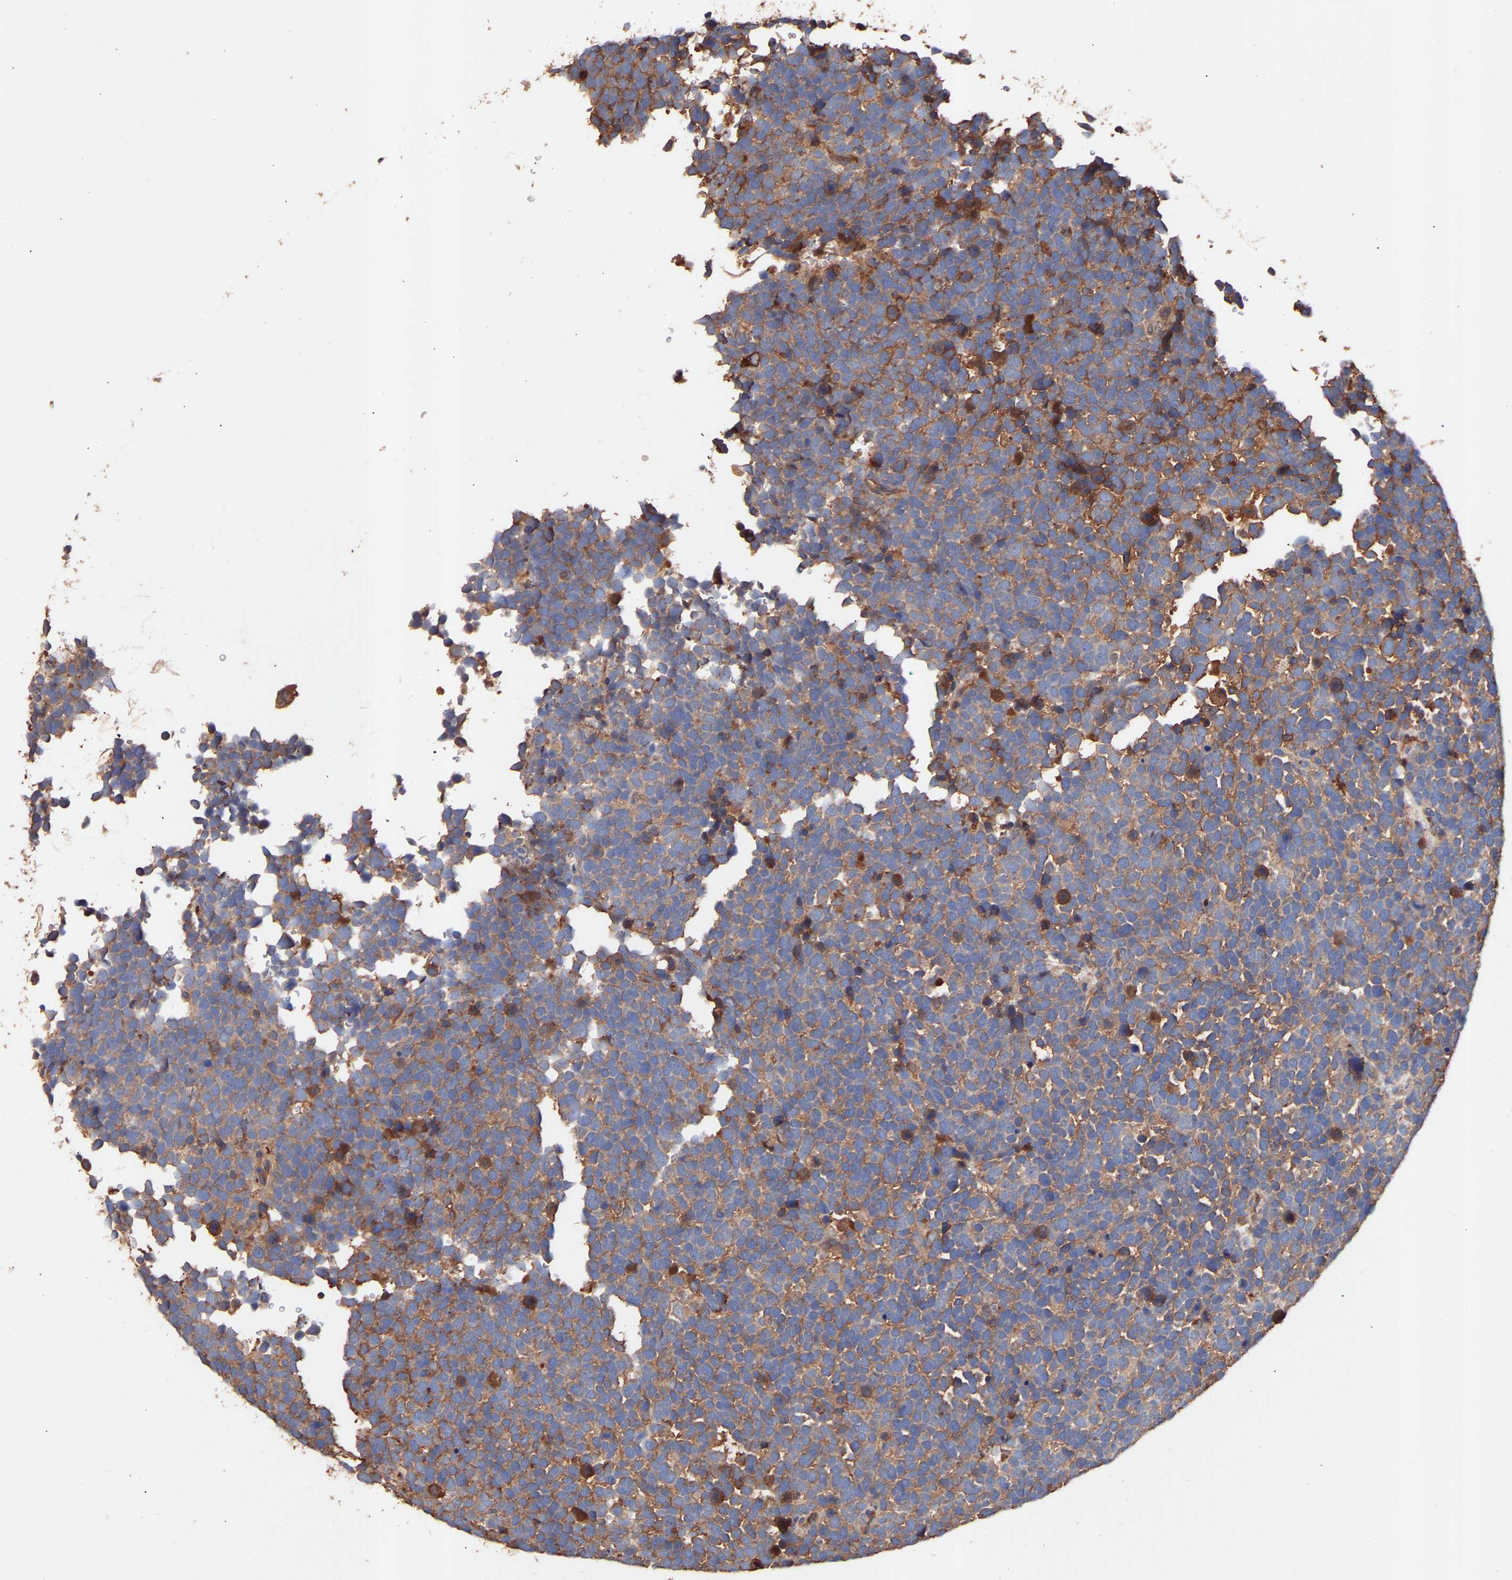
{"staining": {"intensity": "moderate", "quantity": ">75%", "location": "cytoplasmic/membranous"}, "tissue": "urothelial cancer", "cell_type": "Tumor cells", "image_type": "cancer", "snomed": [{"axis": "morphology", "description": "Urothelial carcinoma, High grade"}, {"axis": "topography", "description": "Urinary bladder"}], "caption": "This is an image of immunohistochemistry (IHC) staining of urothelial carcinoma (high-grade), which shows moderate positivity in the cytoplasmic/membranous of tumor cells.", "gene": "TMEM268", "patient": {"sex": "female", "age": 82}}